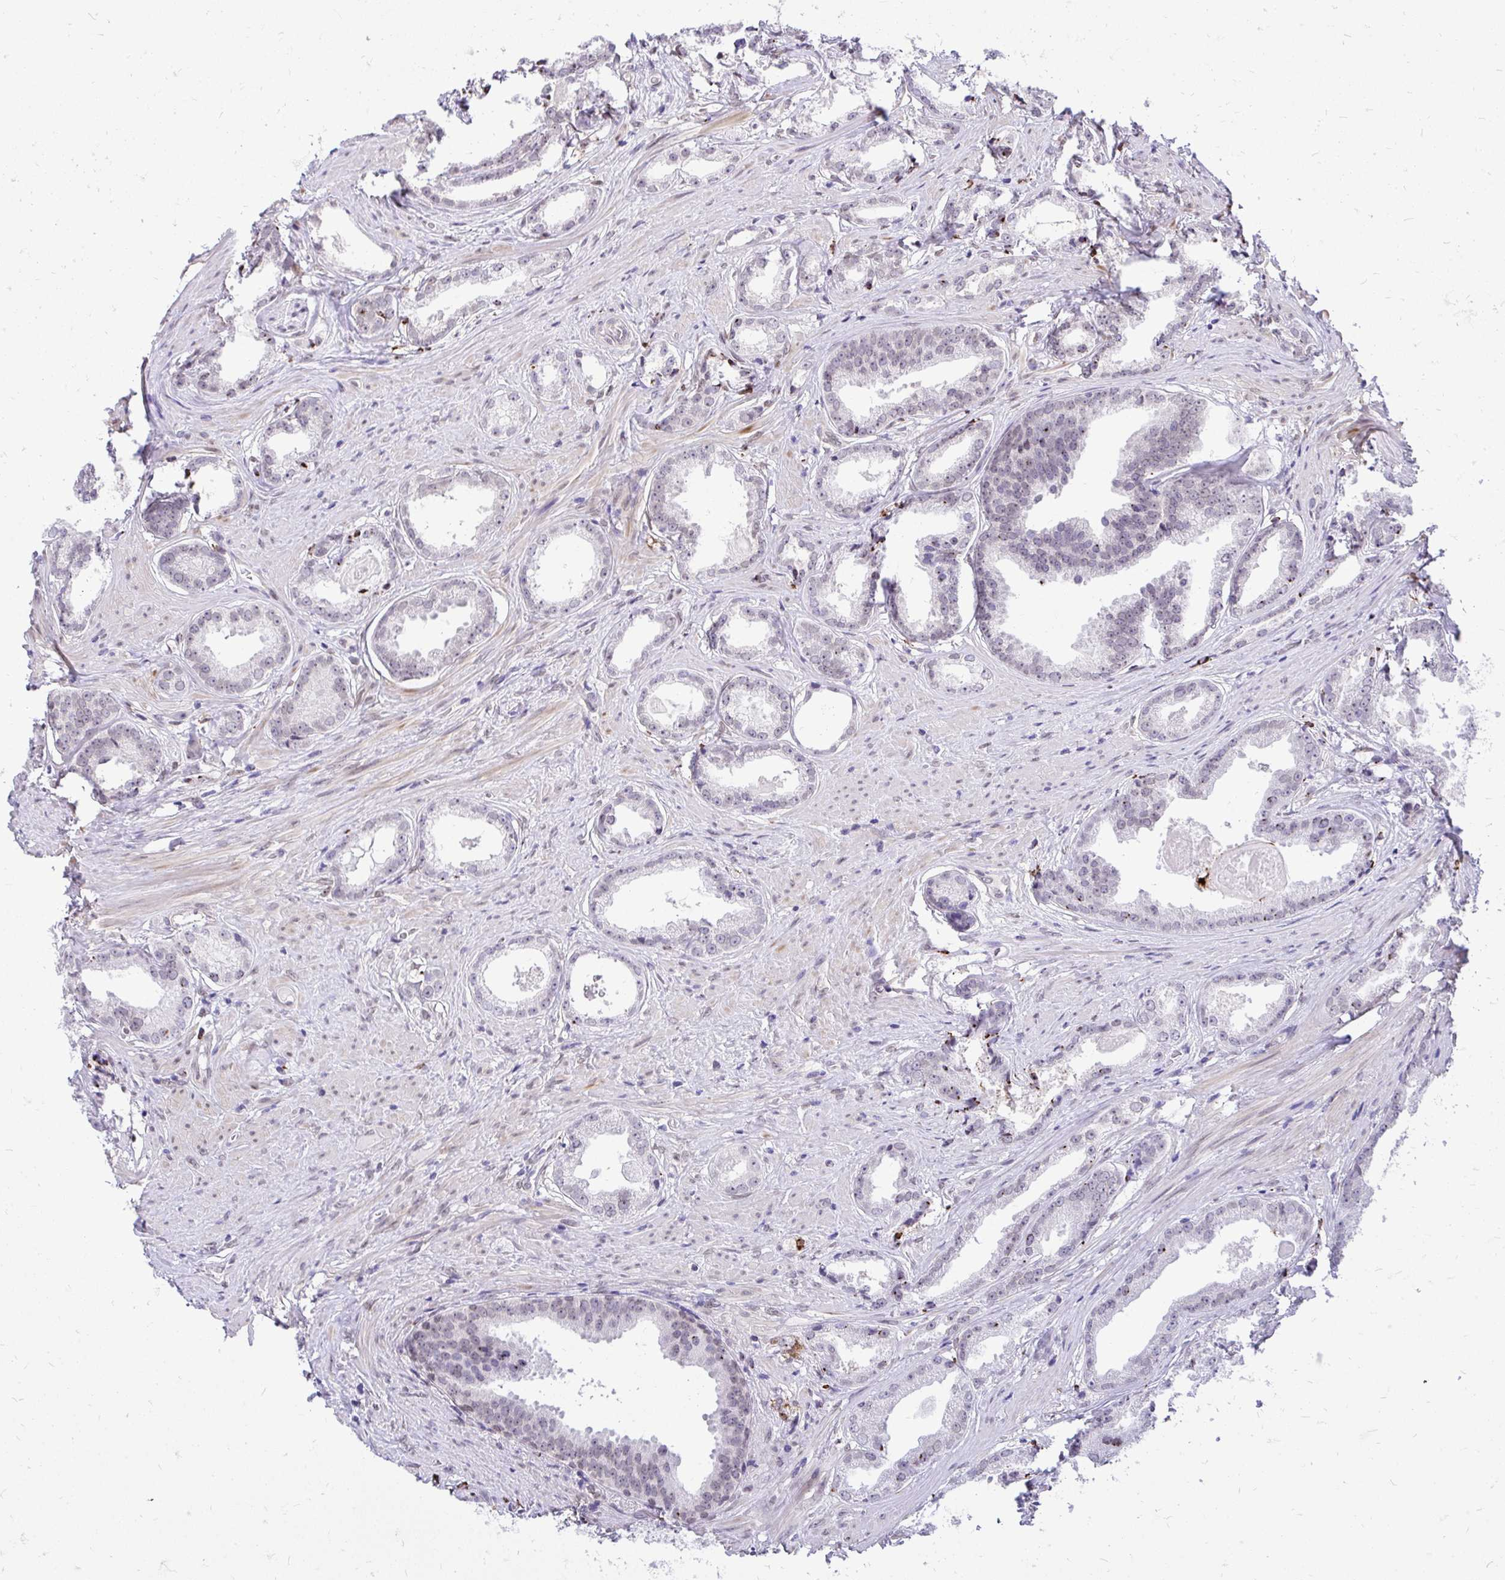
{"staining": {"intensity": "negative", "quantity": "none", "location": "none"}, "tissue": "prostate cancer", "cell_type": "Tumor cells", "image_type": "cancer", "snomed": [{"axis": "morphology", "description": "Adenocarcinoma, Low grade"}, {"axis": "topography", "description": "Prostate"}], "caption": "The micrograph reveals no staining of tumor cells in prostate low-grade adenocarcinoma.", "gene": "BANF1", "patient": {"sex": "male", "age": 65}}